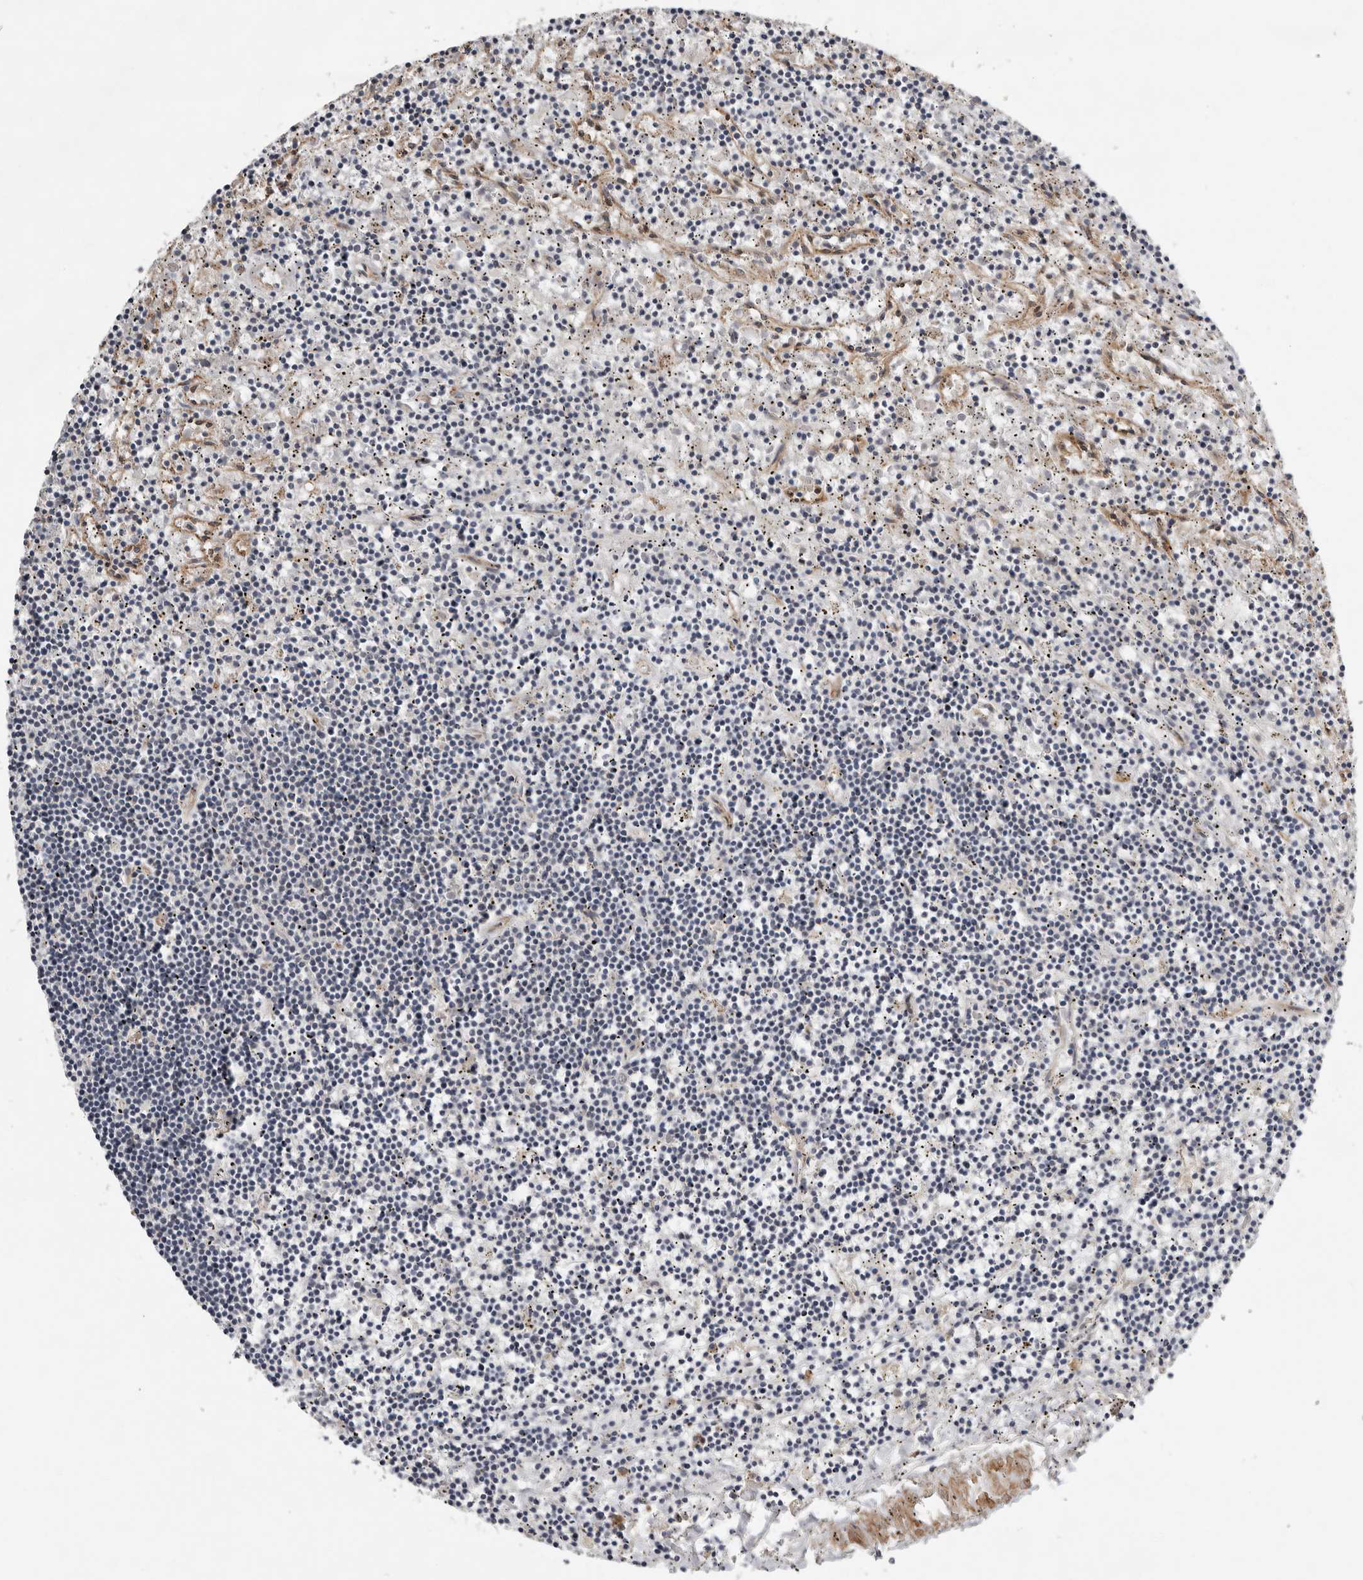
{"staining": {"intensity": "negative", "quantity": "none", "location": "none"}, "tissue": "lymphoma", "cell_type": "Tumor cells", "image_type": "cancer", "snomed": [{"axis": "morphology", "description": "Malignant lymphoma, non-Hodgkin's type, Low grade"}, {"axis": "topography", "description": "Spleen"}], "caption": "Immunohistochemistry (IHC) image of human low-grade malignant lymphoma, non-Hodgkin's type stained for a protein (brown), which demonstrates no staining in tumor cells. The staining was performed using DAB (3,3'-diaminobenzidine) to visualize the protein expression in brown, while the nuclei were stained in blue with hematoxylin (Magnification: 20x).", "gene": "RANBP17", "patient": {"sex": "male", "age": 76}}